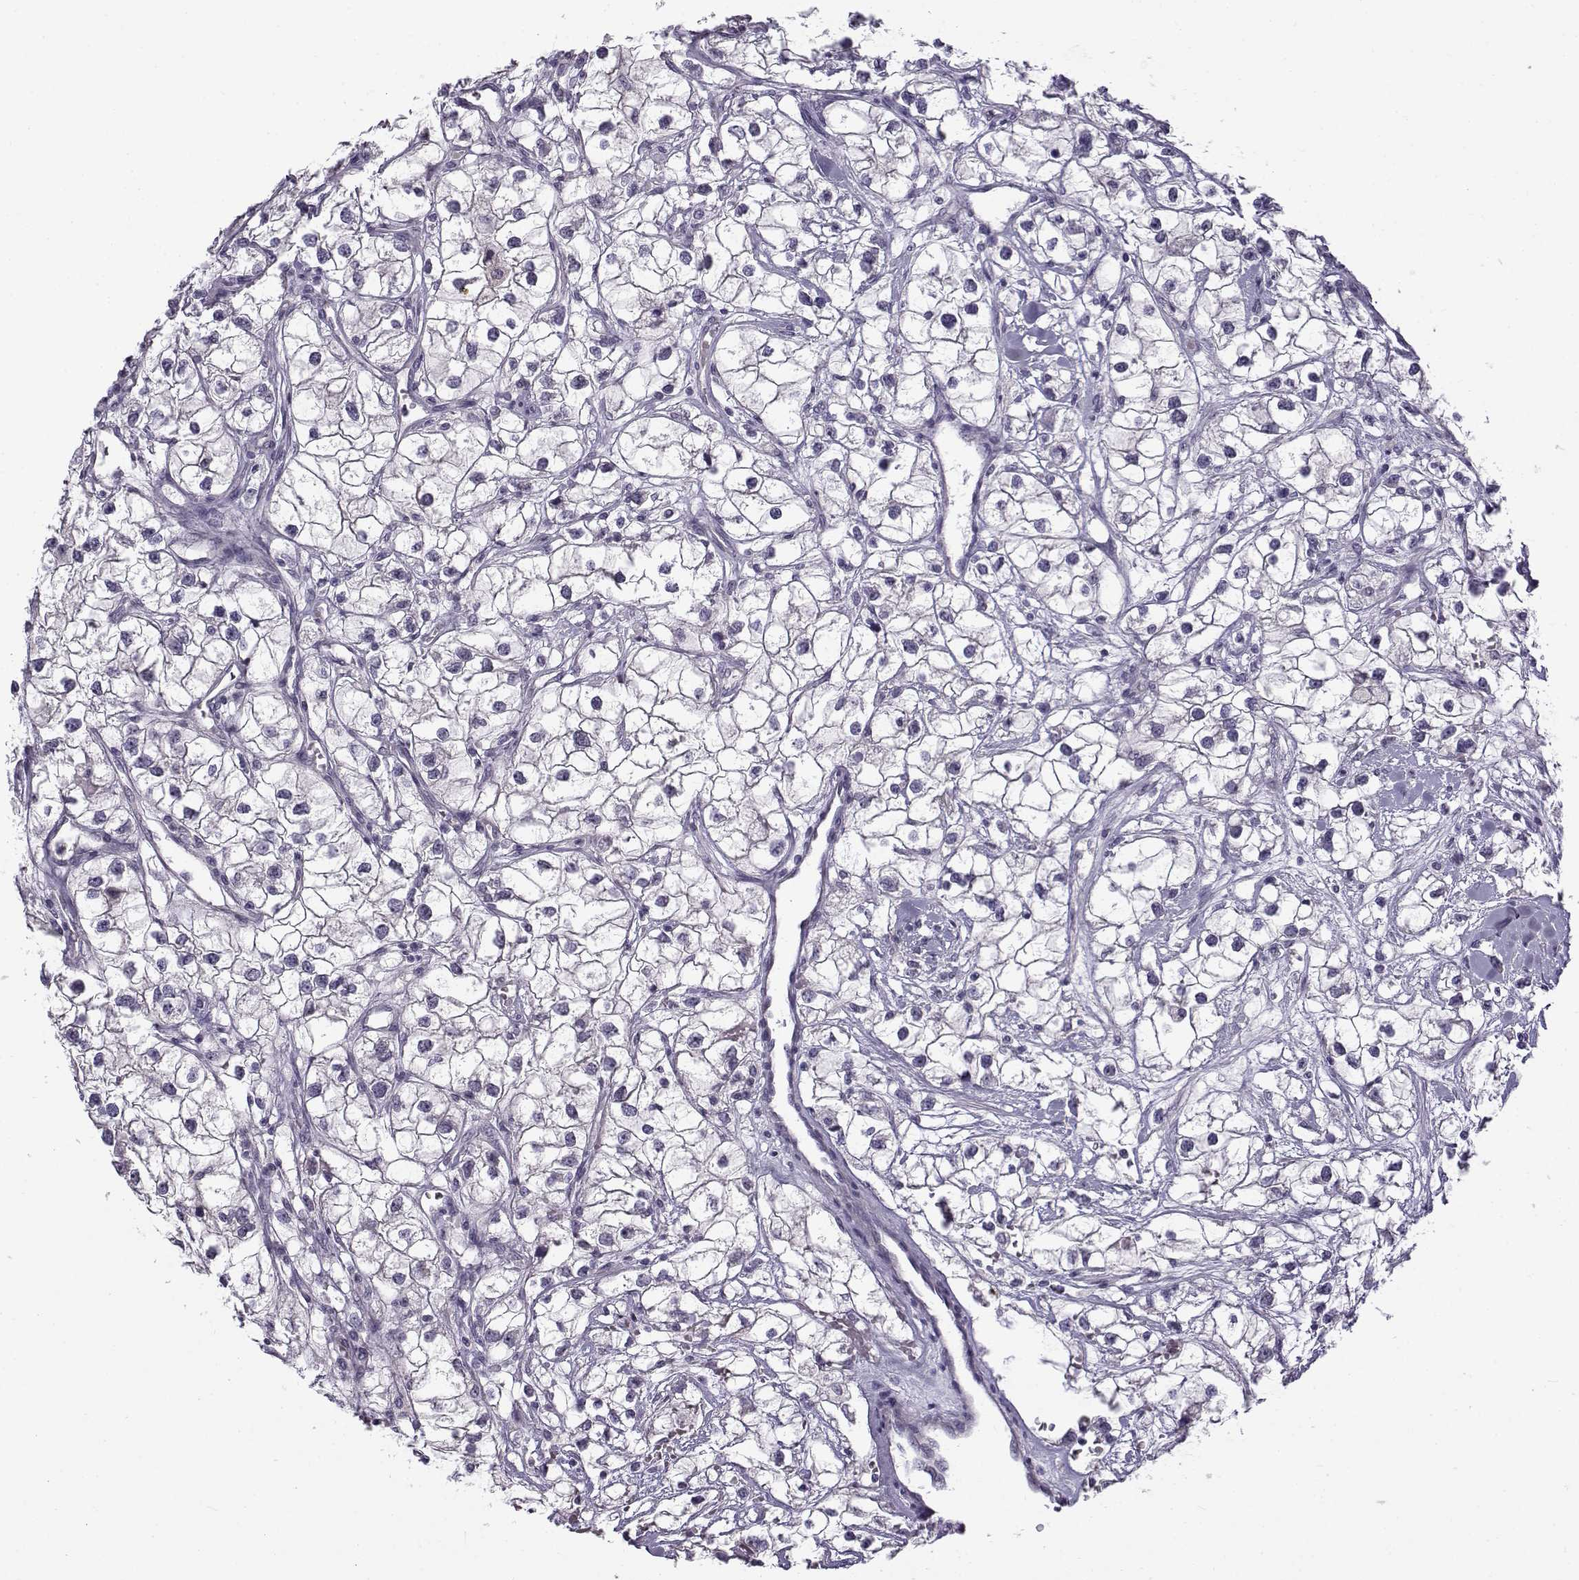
{"staining": {"intensity": "negative", "quantity": "none", "location": "none"}, "tissue": "renal cancer", "cell_type": "Tumor cells", "image_type": "cancer", "snomed": [{"axis": "morphology", "description": "Adenocarcinoma, NOS"}, {"axis": "topography", "description": "Kidney"}], "caption": "The histopathology image shows no significant positivity in tumor cells of renal cancer (adenocarcinoma).", "gene": "TEX55", "patient": {"sex": "male", "age": 59}}